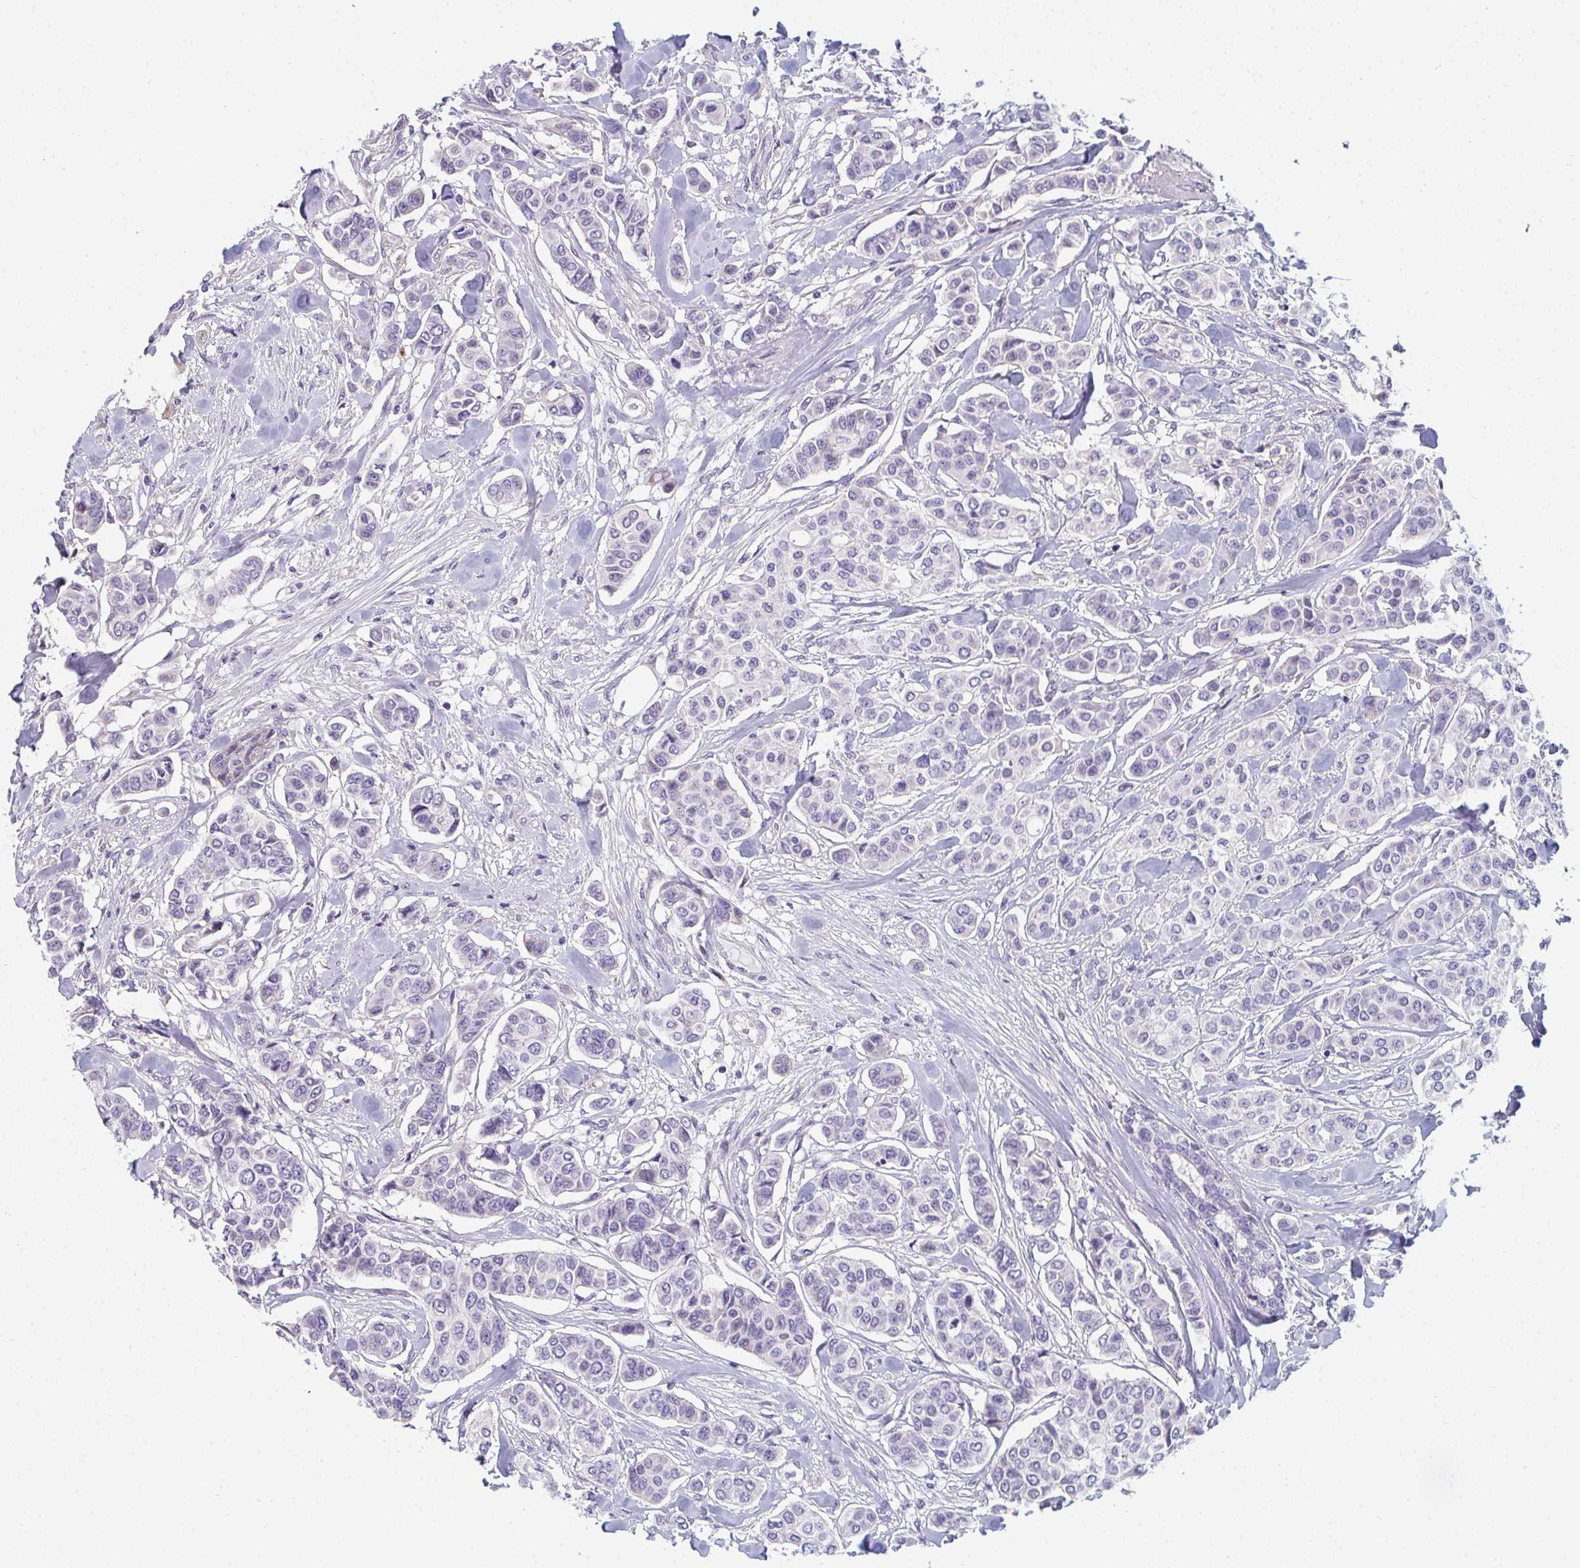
{"staining": {"intensity": "negative", "quantity": "none", "location": "none"}, "tissue": "breast cancer", "cell_type": "Tumor cells", "image_type": "cancer", "snomed": [{"axis": "morphology", "description": "Lobular carcinoma"}, {"axis": "topography", "description": "Breast"}], "caption": "Immunohistochemical staining of human breast lobular carcinoma shows no significant expression in tumor cells.", "gene": "EIF1AD", "patient": {"sex": "female", "age": 51}}